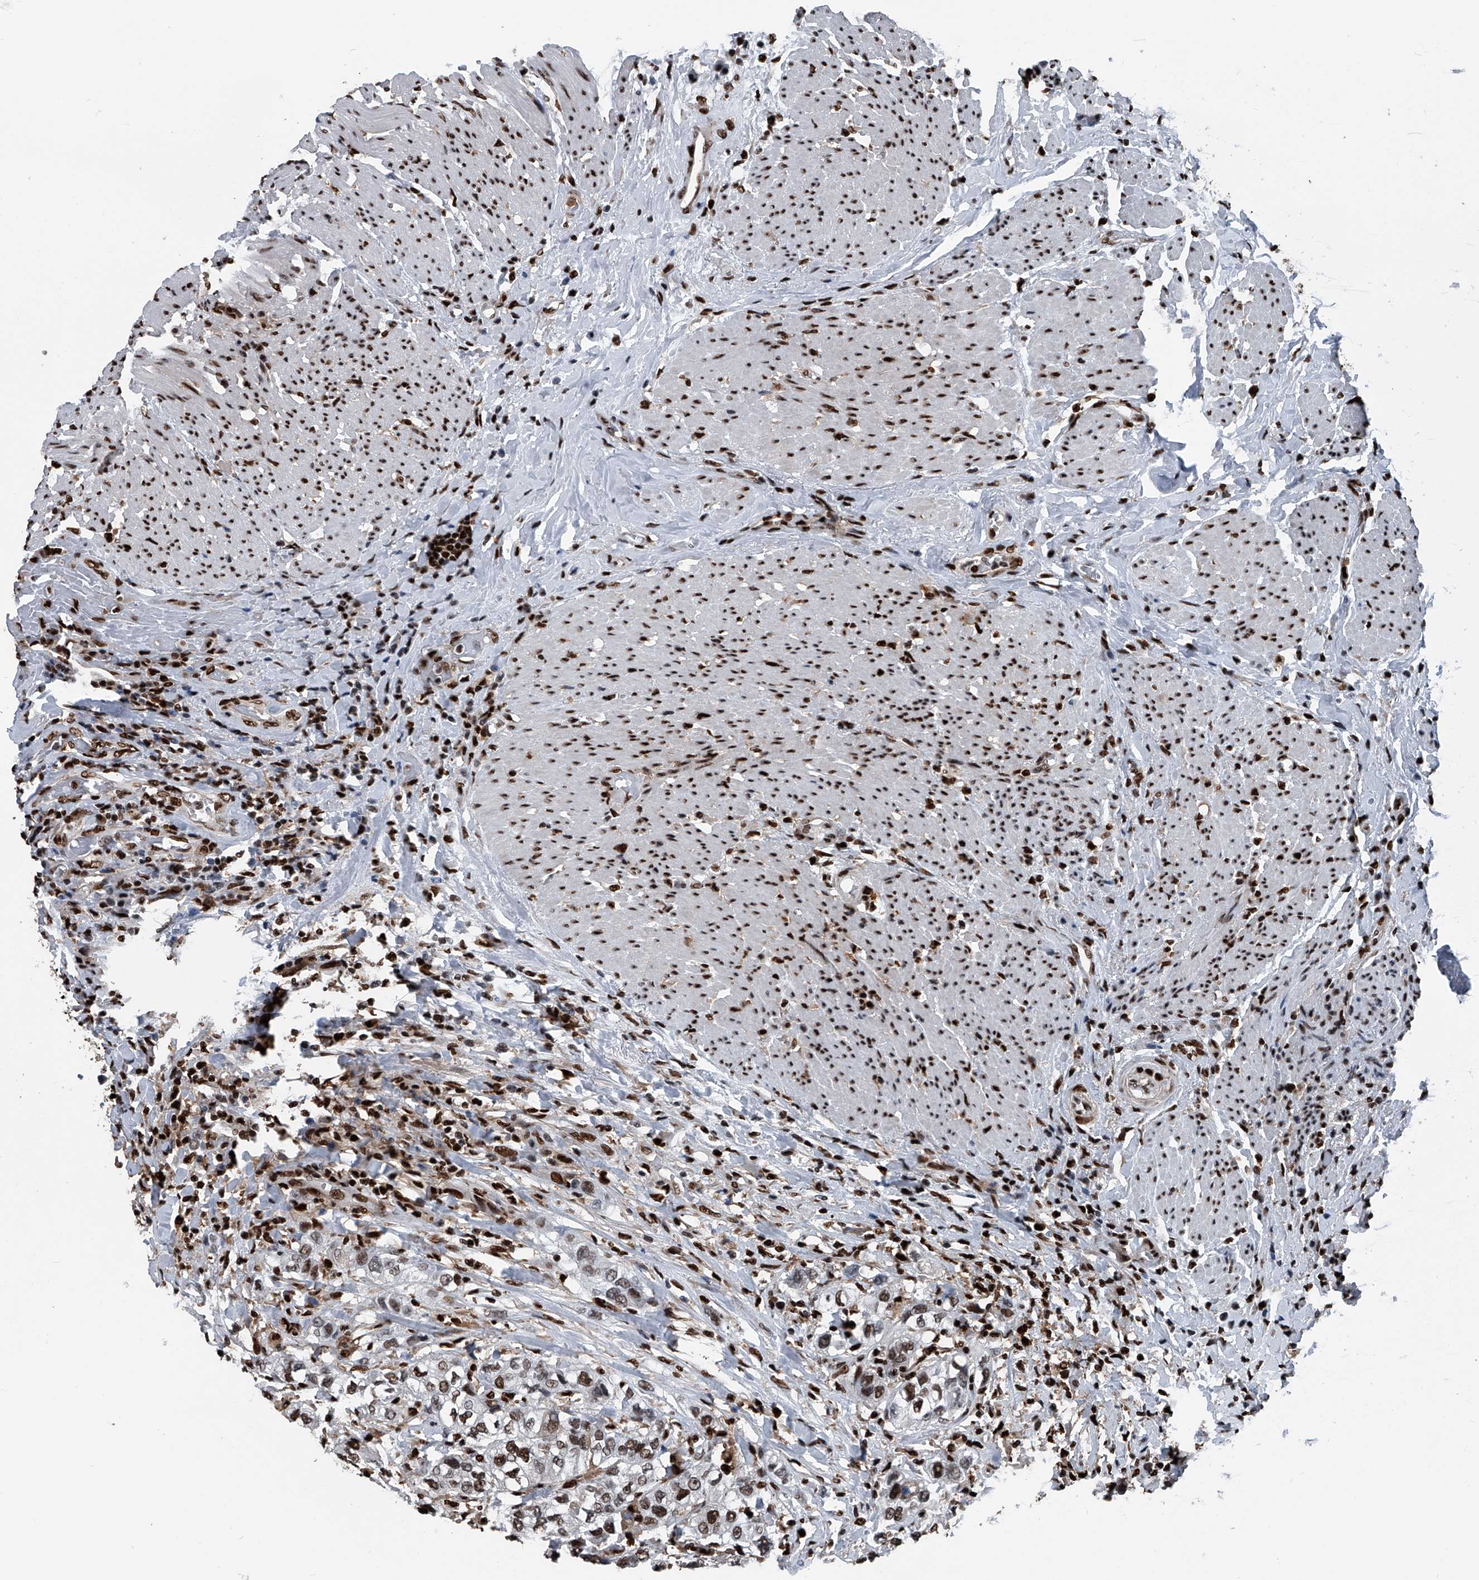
{"staining": {"intensity": "moderate", "quantity": ">75%", "location": "nuclear"}, "tissue": "urothelial cancer", "cell_type": "Tumor cells", "image_type": "cancer", "snomed": [{"axis": "morphology", "description": "Urothelial carcinoma, High grade"}, {"axis": "topography", "description": "Urinary bladder"}], "caption": "This is an image of immunohistochemistry (IHC) staining of high-grade urothelial carcinoma, which shows moderate staining in the nuclear of tumor cells.", "gene": "FKBP5", "patient": {"sex": "female", "age": 80}}